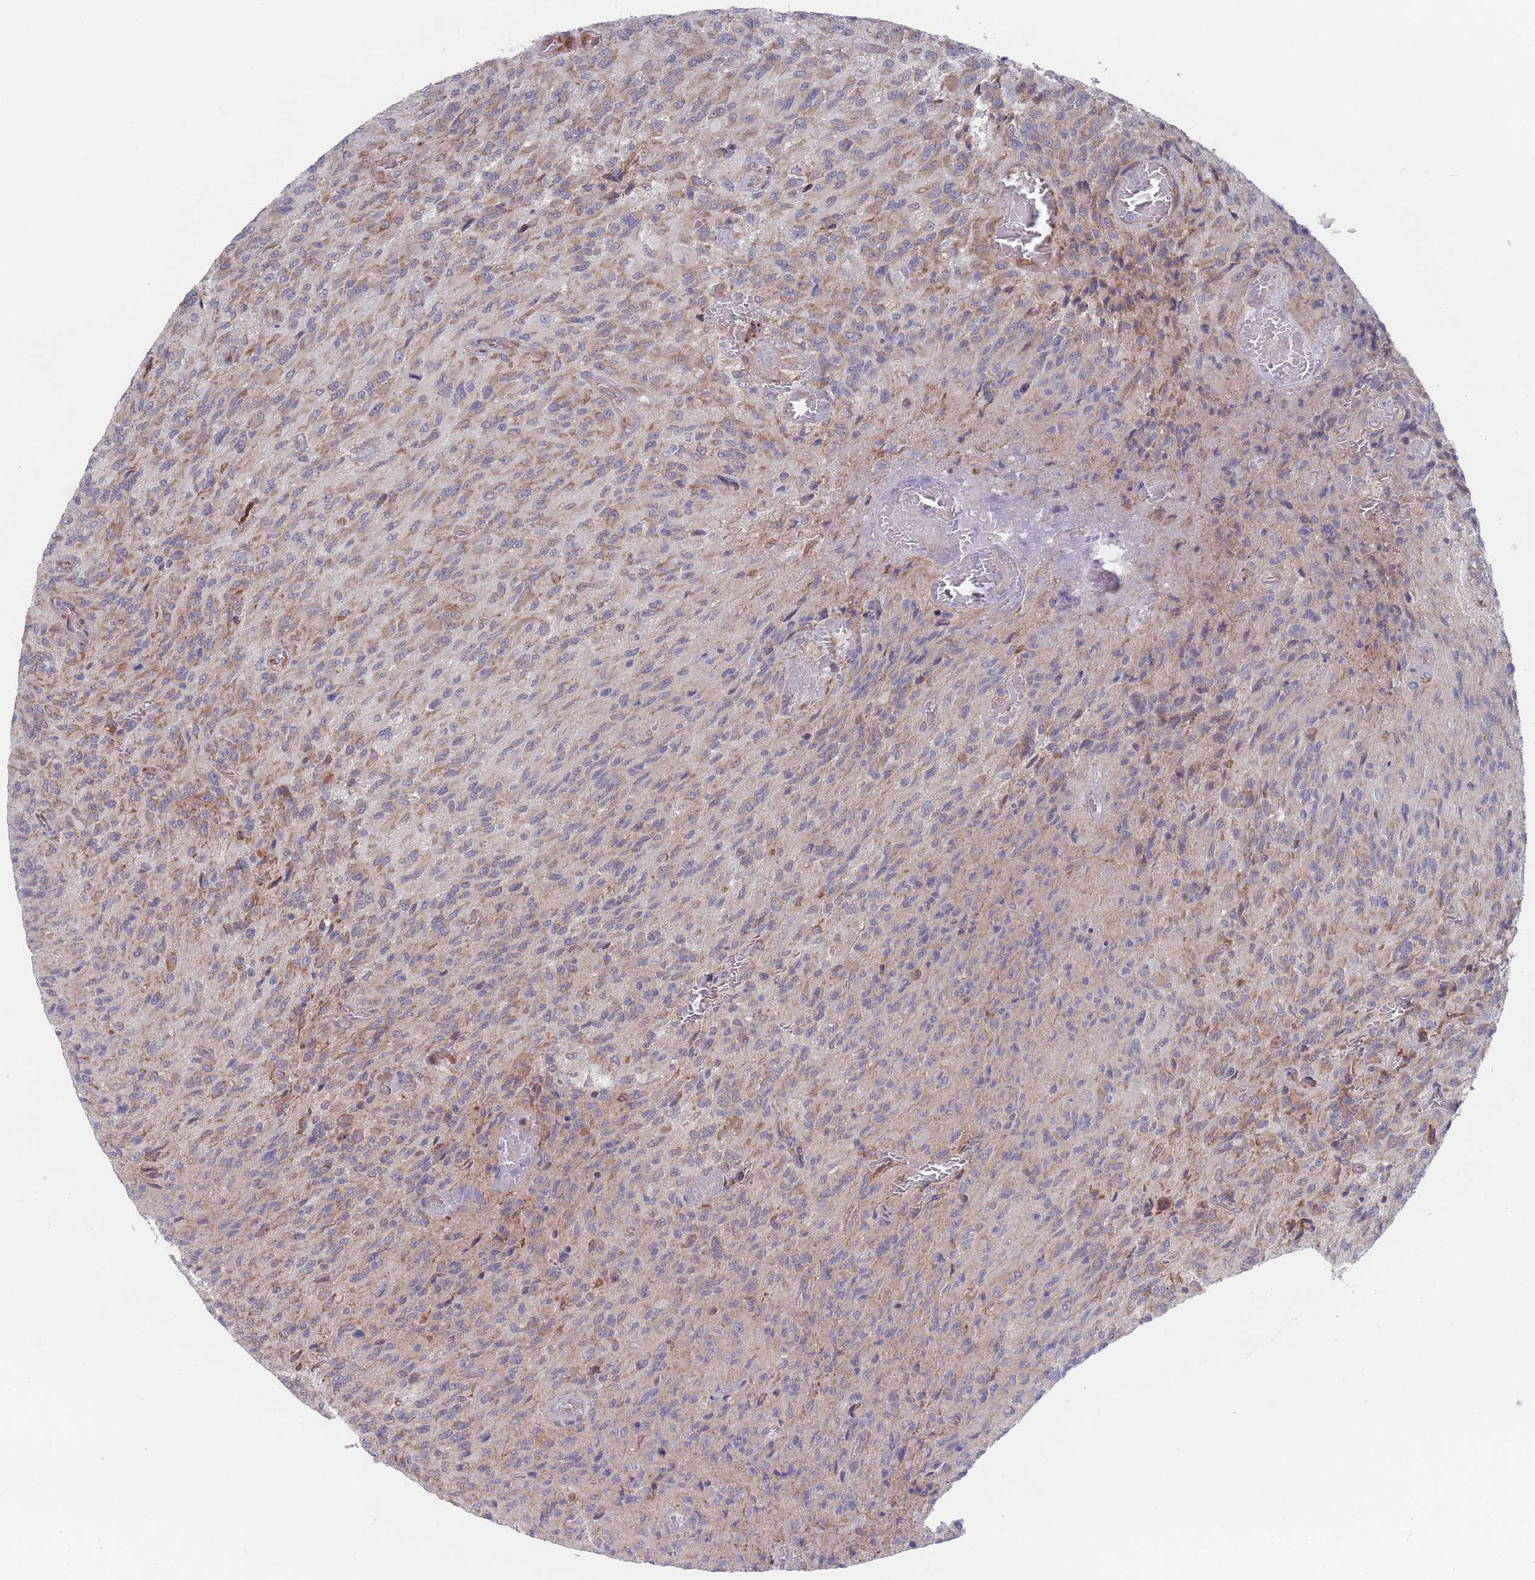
{"staining": {"intensity": "moderate", "quantity": "25%-75%", "location": "cytoplasmic/membranous"}, "tissue": "glioma", "cell_type": "Tumor cells", "image_type": "cancer", "snomed": [{"axis": "morphology", "description": "Normal tissue, NOS"}, {"axis": "morphology", "description": "Glioma, malignant, High grade"}, {"axis": "topography", "description": "Cerebral cortex"}], "caption": "Protein staining of malignant high-grade glioma tissue reveals moderate cytoplasmic/membranous positivity in about 25%-75% of tumor cells. Using DAB (3,3'-diaminobenzidine) (brown) and hematoxylin (blue) stains, captured at high magnification using brightfield microscopy.", "gene": "RPL8", "patient": {"sex": "male", "age": 56}}